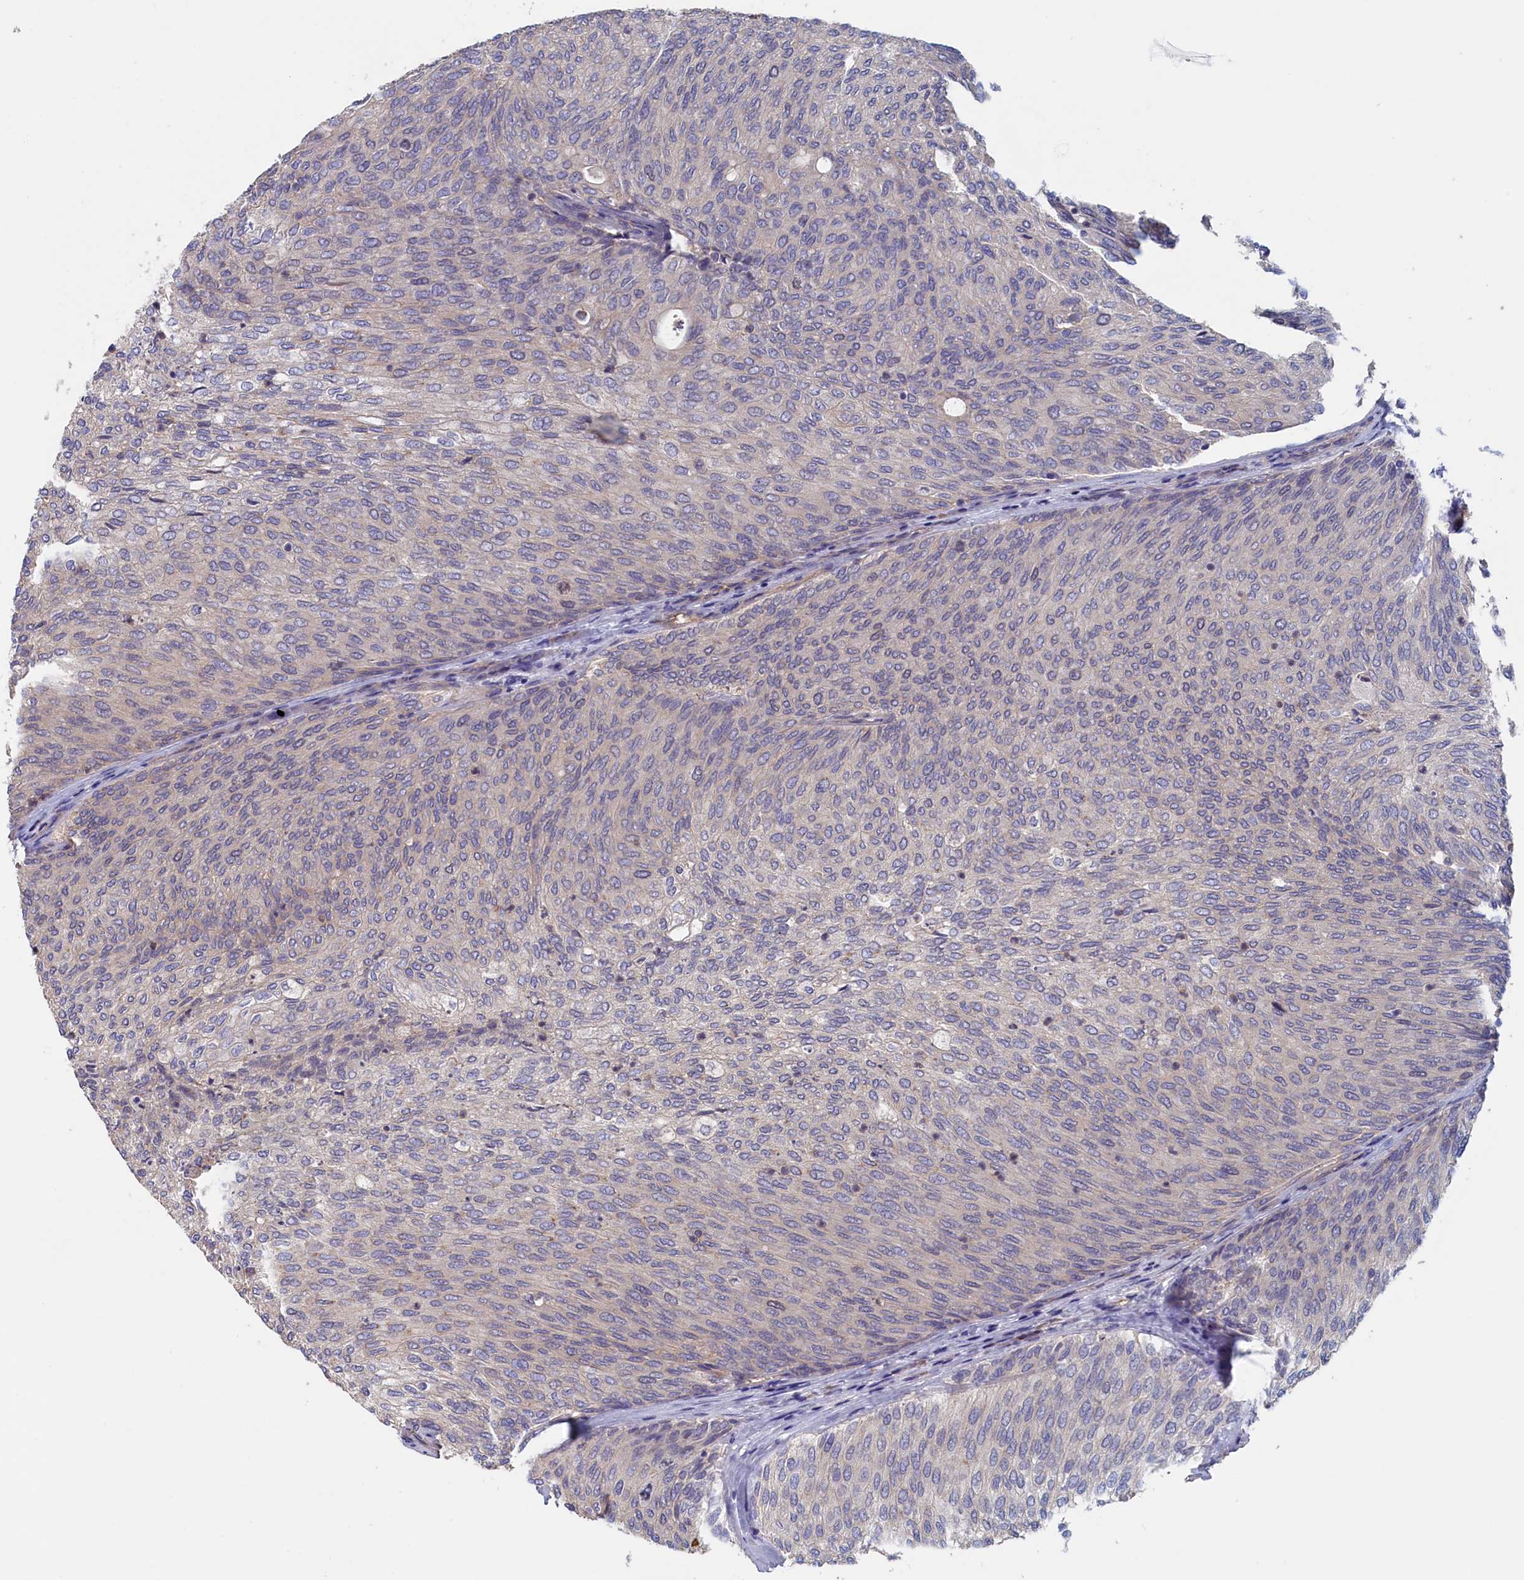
{"staining": {"intensity": "negative", "quantity": "none", "location": "none"}, "tissue": "urothelial cancer", "cell_type": "Tumor cells", "image_type": "cancer", "snomed": [{"axis": "morphology", "description": "Urothelial carcinoma, Low grade"}, {"axis": "topography", "description": "Urinary bladder"}], "caption": "The image displays no significant expression in tumor cells of urothelial cancer.", "gene": "ANKRD2", "patient": {"sex": "female", "age": 79}}